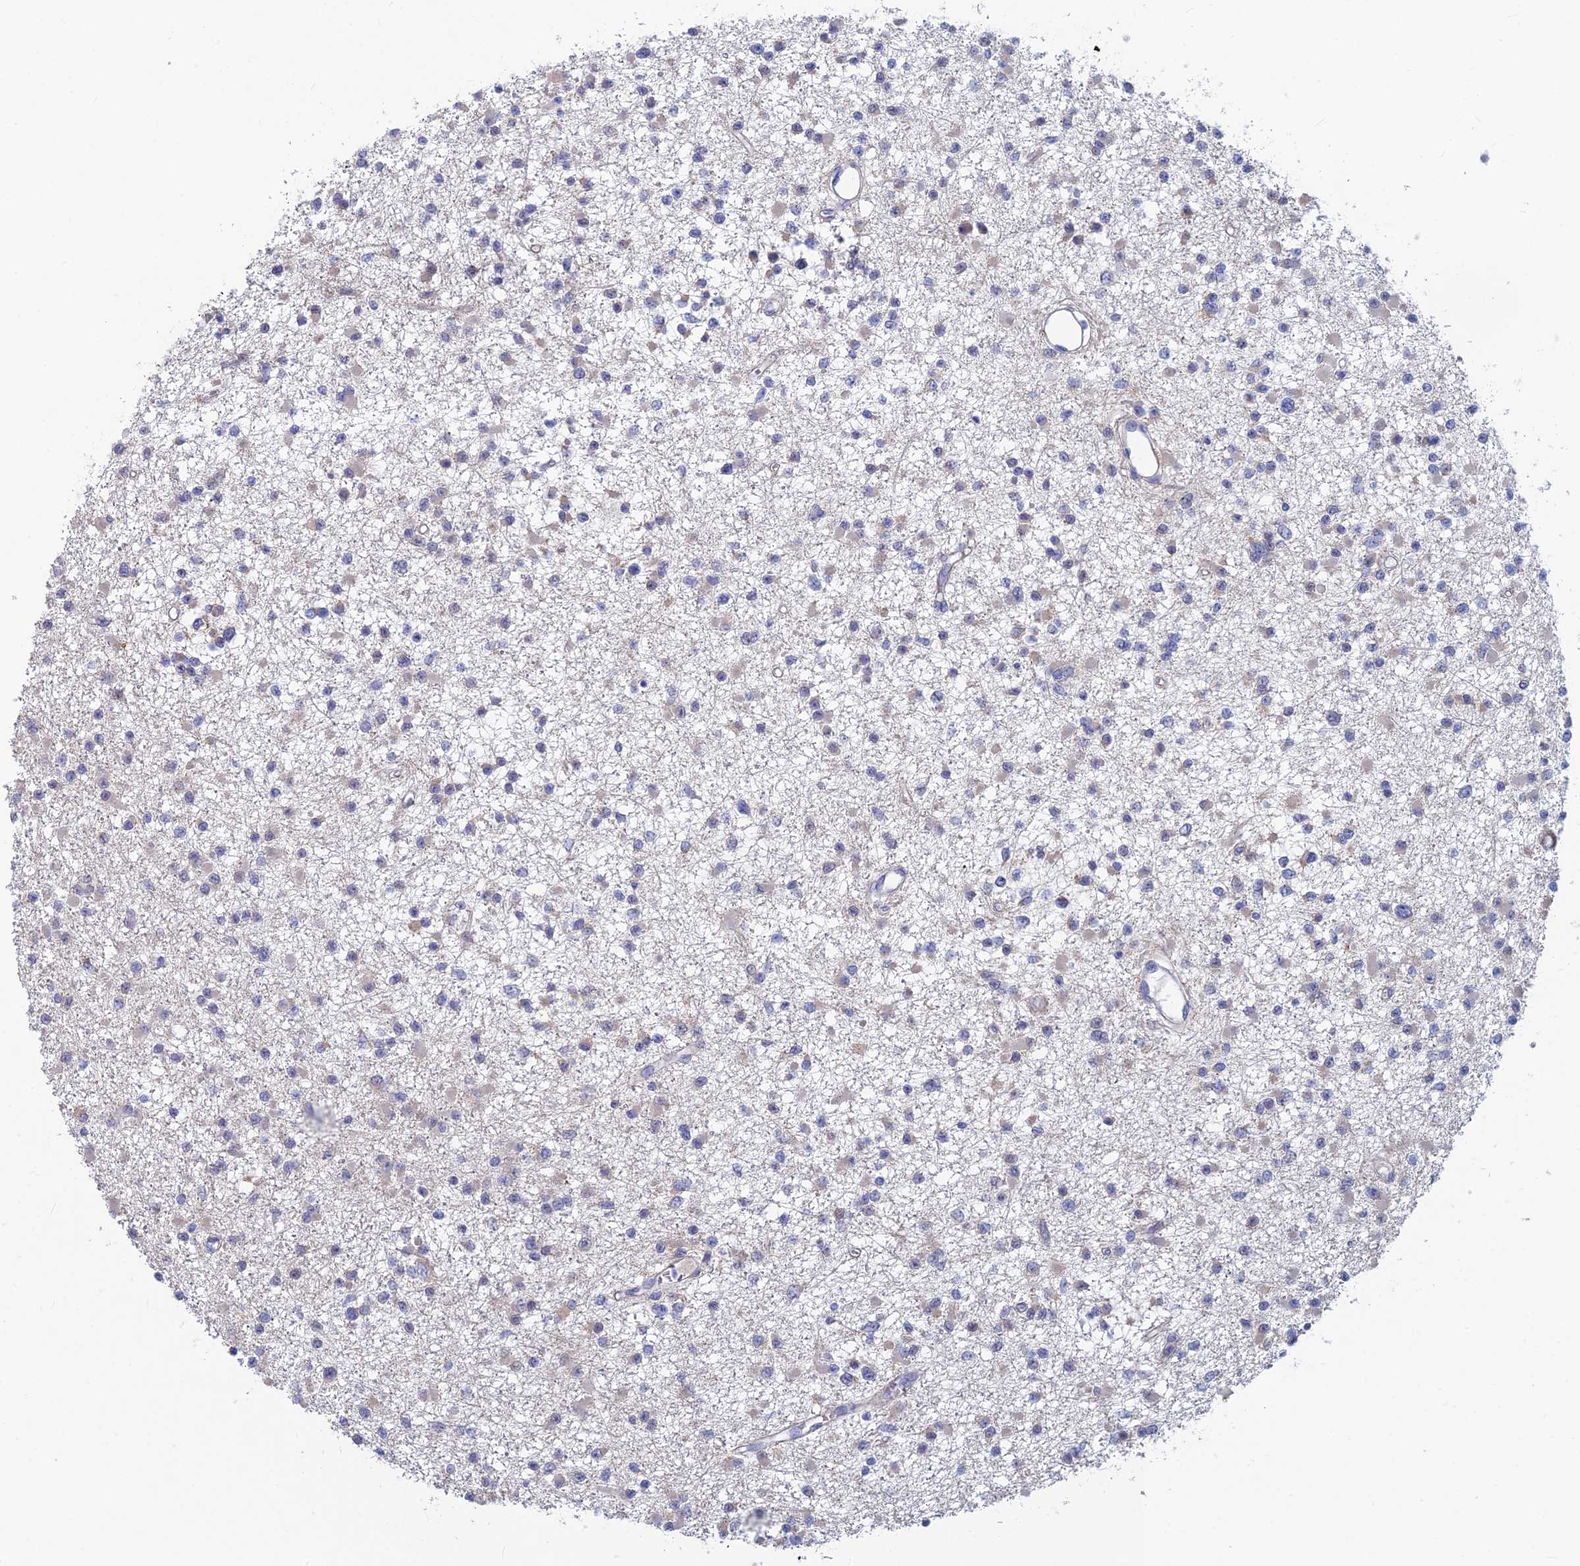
{"staining": {"intensity": "negative", "quantity": "none", "location": "none"}, "tissue": "glioma", "cell_type": "Tumor cells", "image_type": "cancer", "snomed": [{"axis": "morphology", "description": "Glioma, malignant, Low grade"}, {"axis": "topography", "description": "Brain"}], "caption": "Tumor cells are negative for brown protein staining in glioma. Nuclei are stained in blue.", "gene": "GIPC1", "patient": {"sex": "female", "age": 22}}